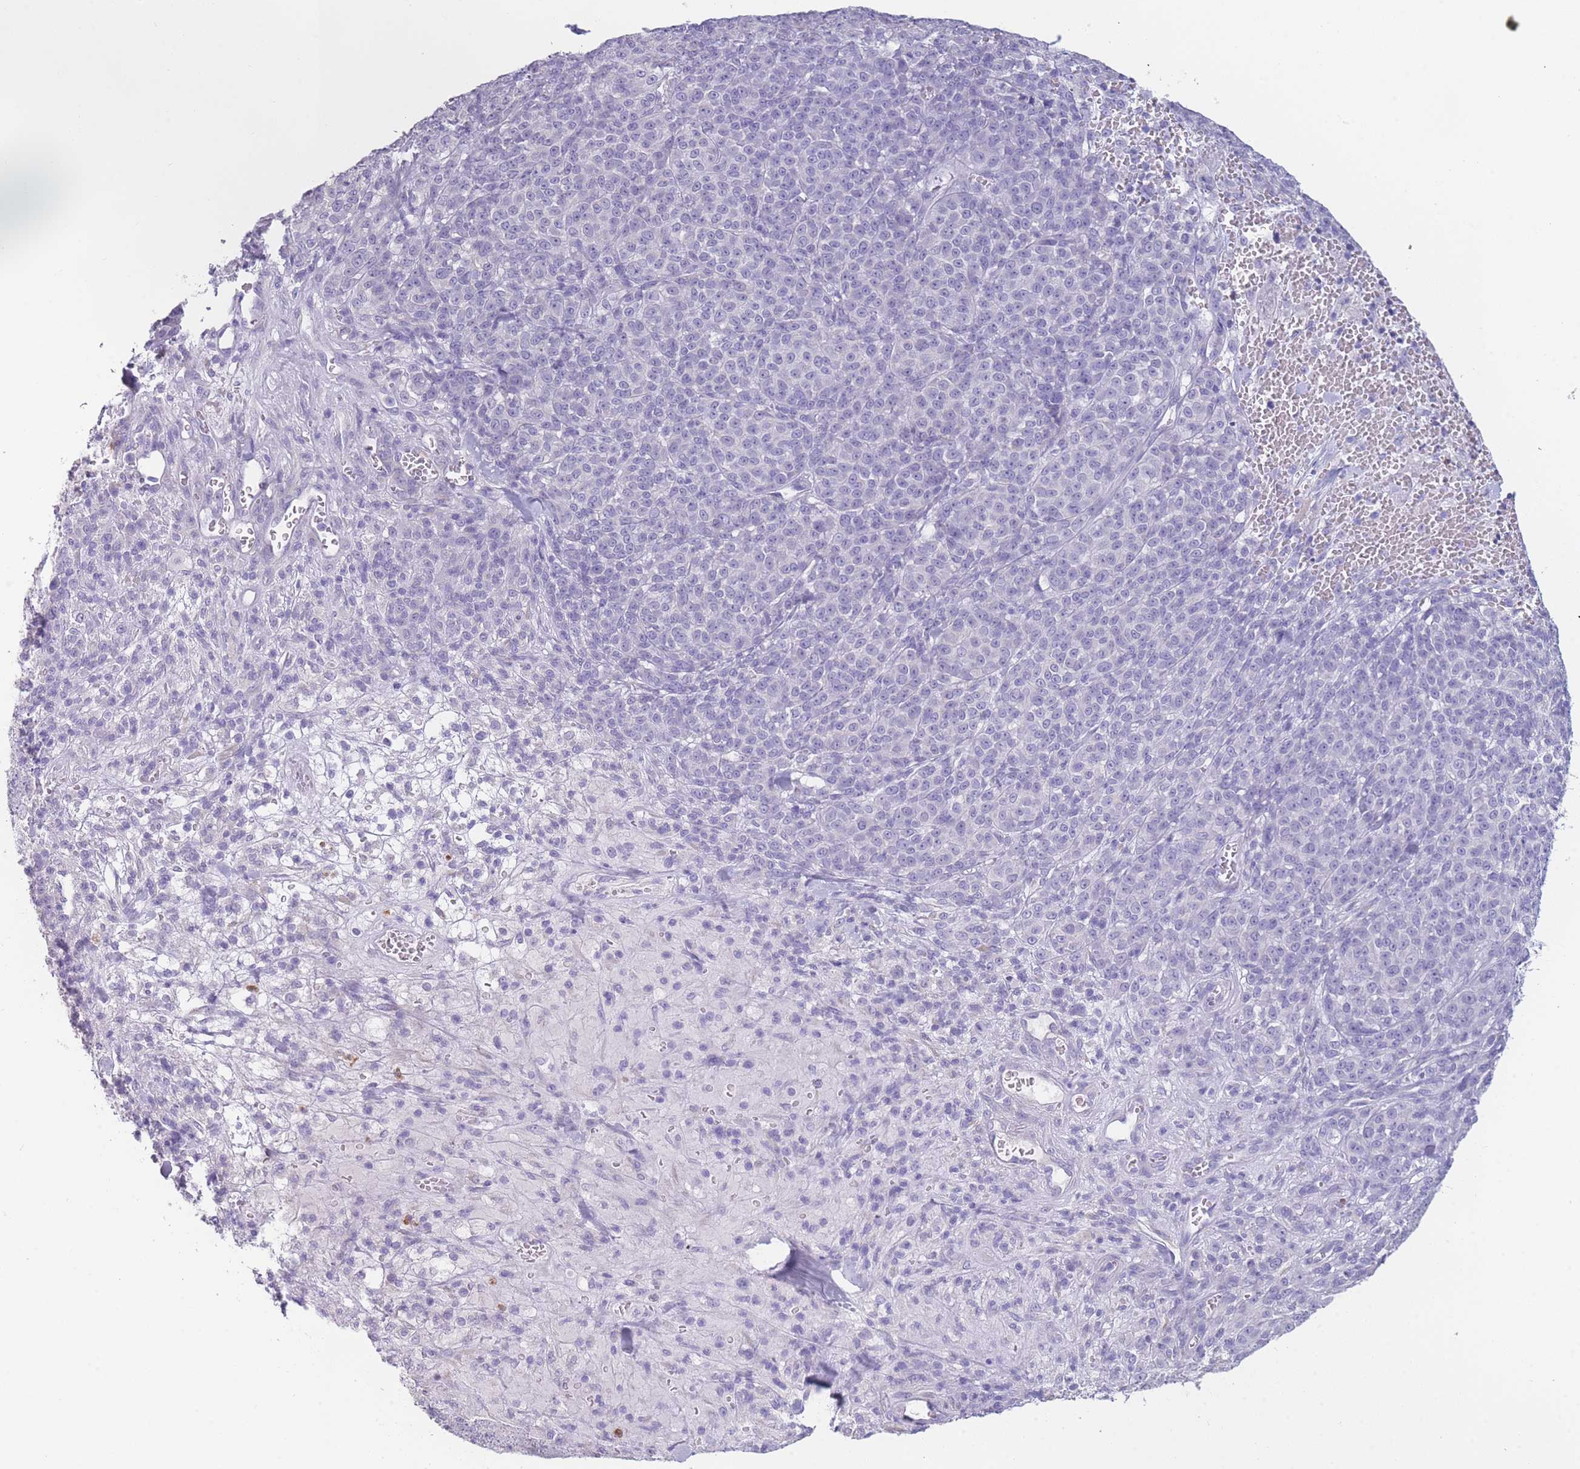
{"staining": {"intensity": "negative", "quantity": "none", "location": "none"}, "tissue": "melanoma", "cell_type": "Tumor cells", "image_type": "cancer", "snomed": [{"axis": "morphology", "description": "Normal tissue, NOS"}, {"axis": "morphology", "description": "Malignant melanoma, NOS"}, {"axis": "topography", "description": "Skin"}], "caption": "The histopathology image shows no significant staining in tumor cells of malignant melanoma. The staining is performed using DAB brown chromogen with nuclei counter-stained in using hematoxylin.", "gene": "ZNF627", "patient": {"sex": "female", "age": 34}}